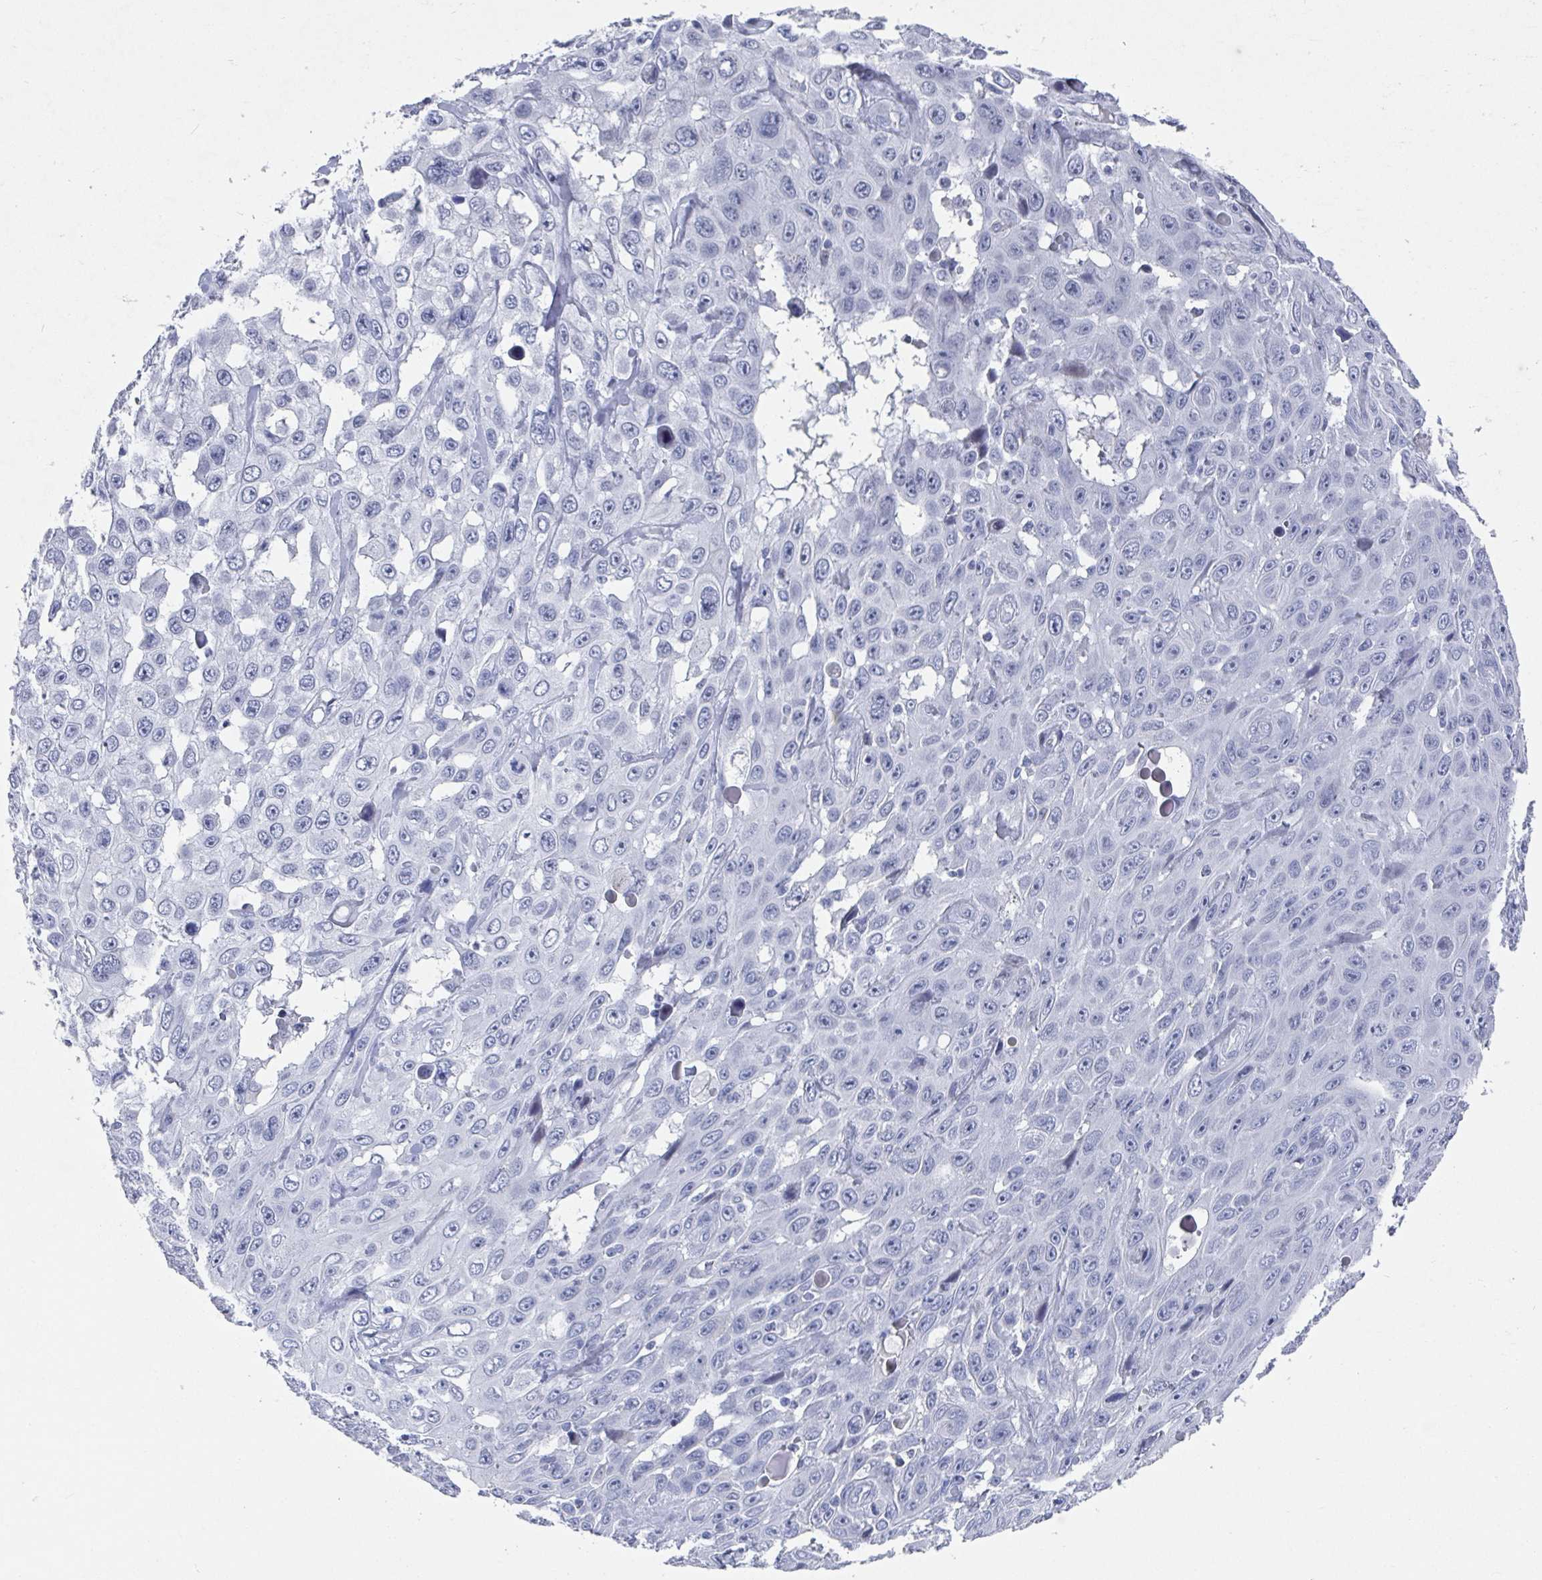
{"staining": {"intensity": "negative", "quantity": "none", "location": "none"}, "tissue": "skin cancer", "cell_type": "Tumor cells", "image_type": "cancer", "snomed": [{"axis": "morphology", "description": "Squamous cell carcinoma, NOS"}, {"axis": "topography", "description": "Skin"}], "caption": "Tumor cells are negative for protein expression in human squamous cell carcinoma (skin). The staining was performed using DAB to visualize the protein expression in brown, while the nuclei were stained in blue with hematoxylin (Magnification: 20x).", "gene": "CAMKV", "patient": {"sex": "male", "age": 82}}